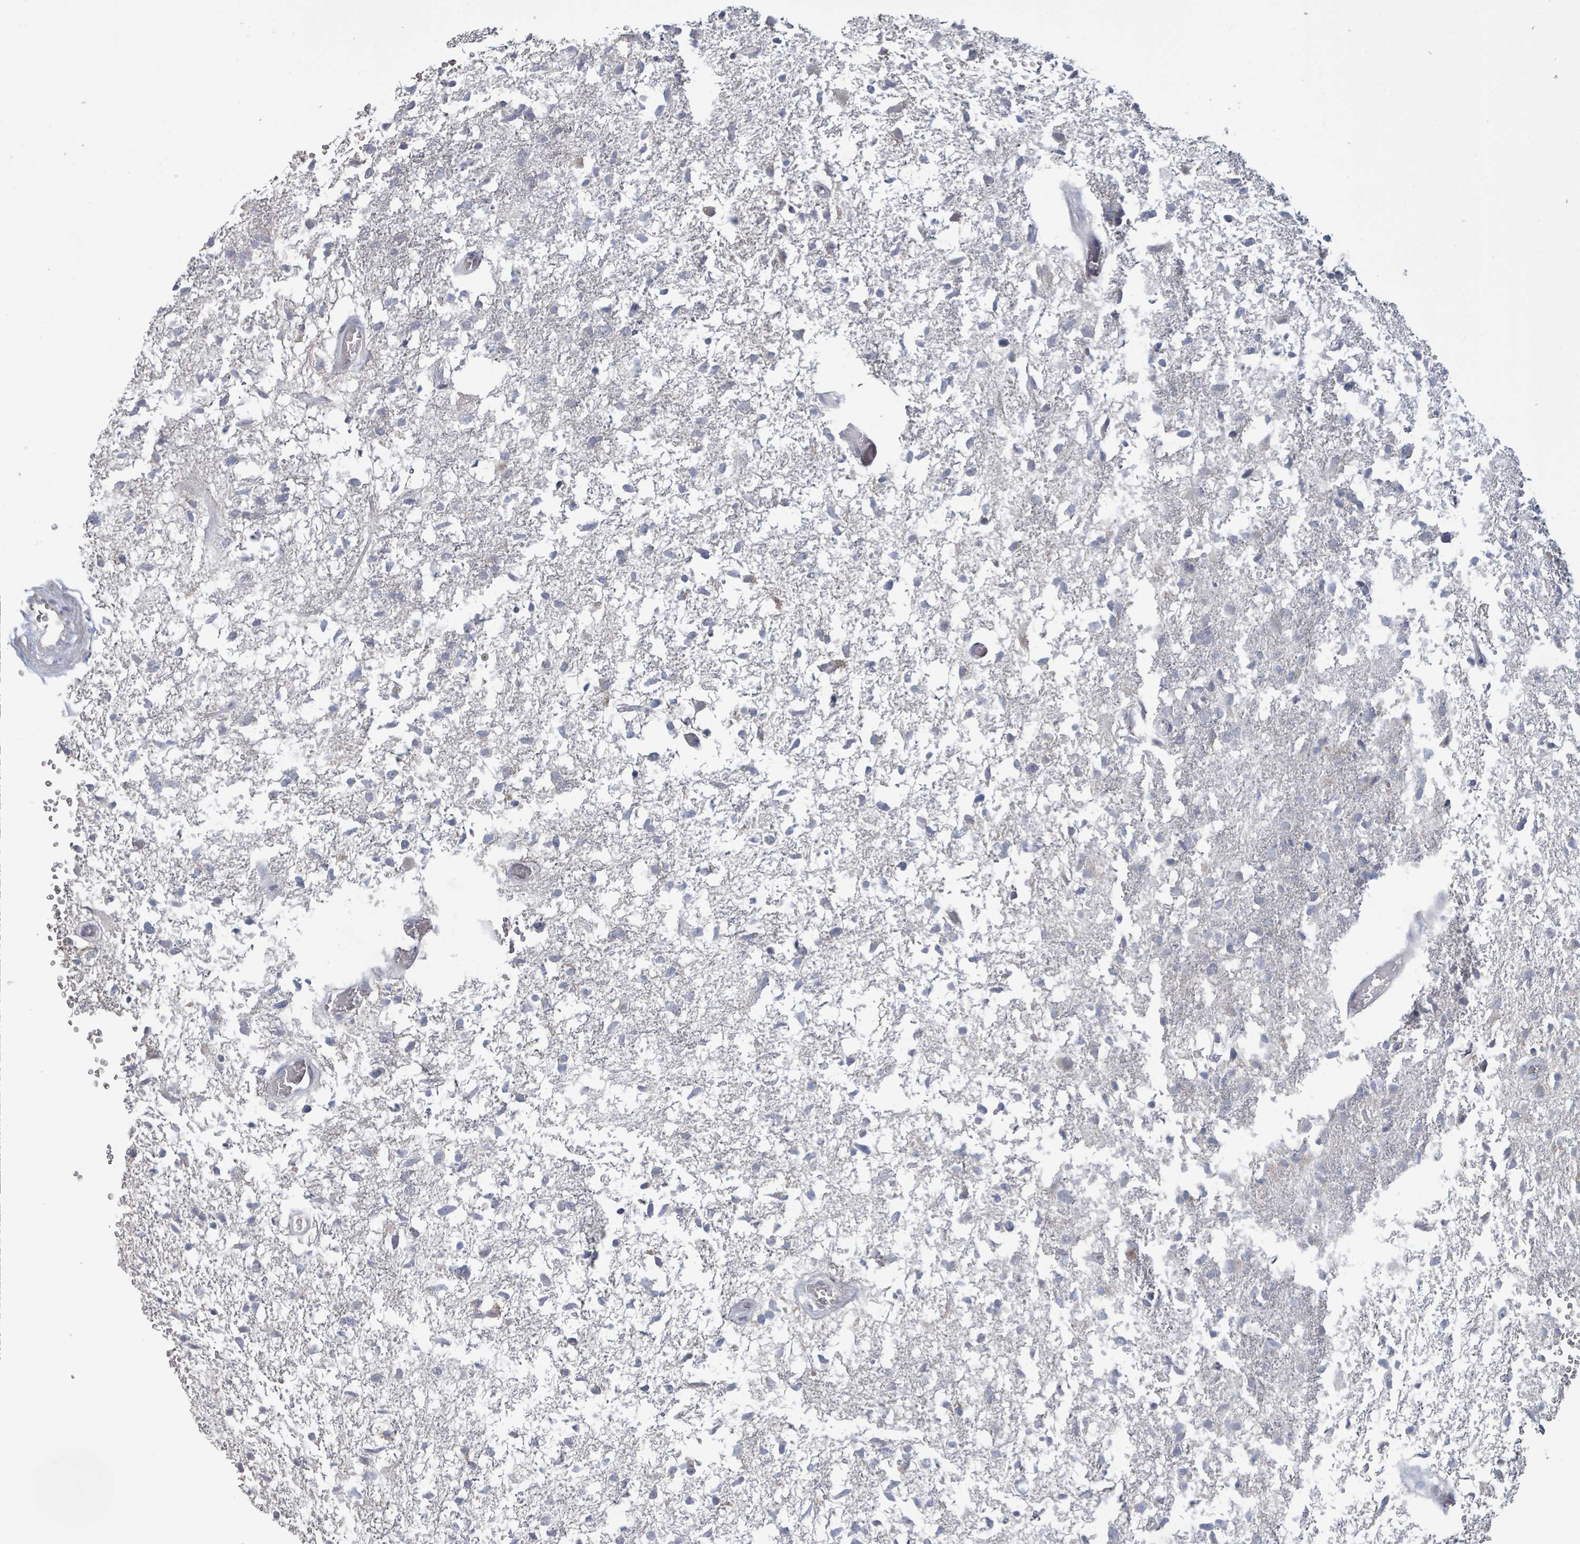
{"staining": {"intensity": "negative", "quantity": "none", "location": "none"}, "tissue": "glioma", "cell_type": "Tumor cells", "image_type": "cancer", "snomed": [{"axis": "morphology", "description": "Glioma, malignant, High grade"}, {"axis": "topography", "description": "Brain"}], "caption": "An immunohistochemistry image of high-grade glioma (malignant) is shown. There is no staining in tumor cells of high-grade glioma (malignant).", "gene": "KCNS2", "patient": {"sex": "female", "age": 74}}